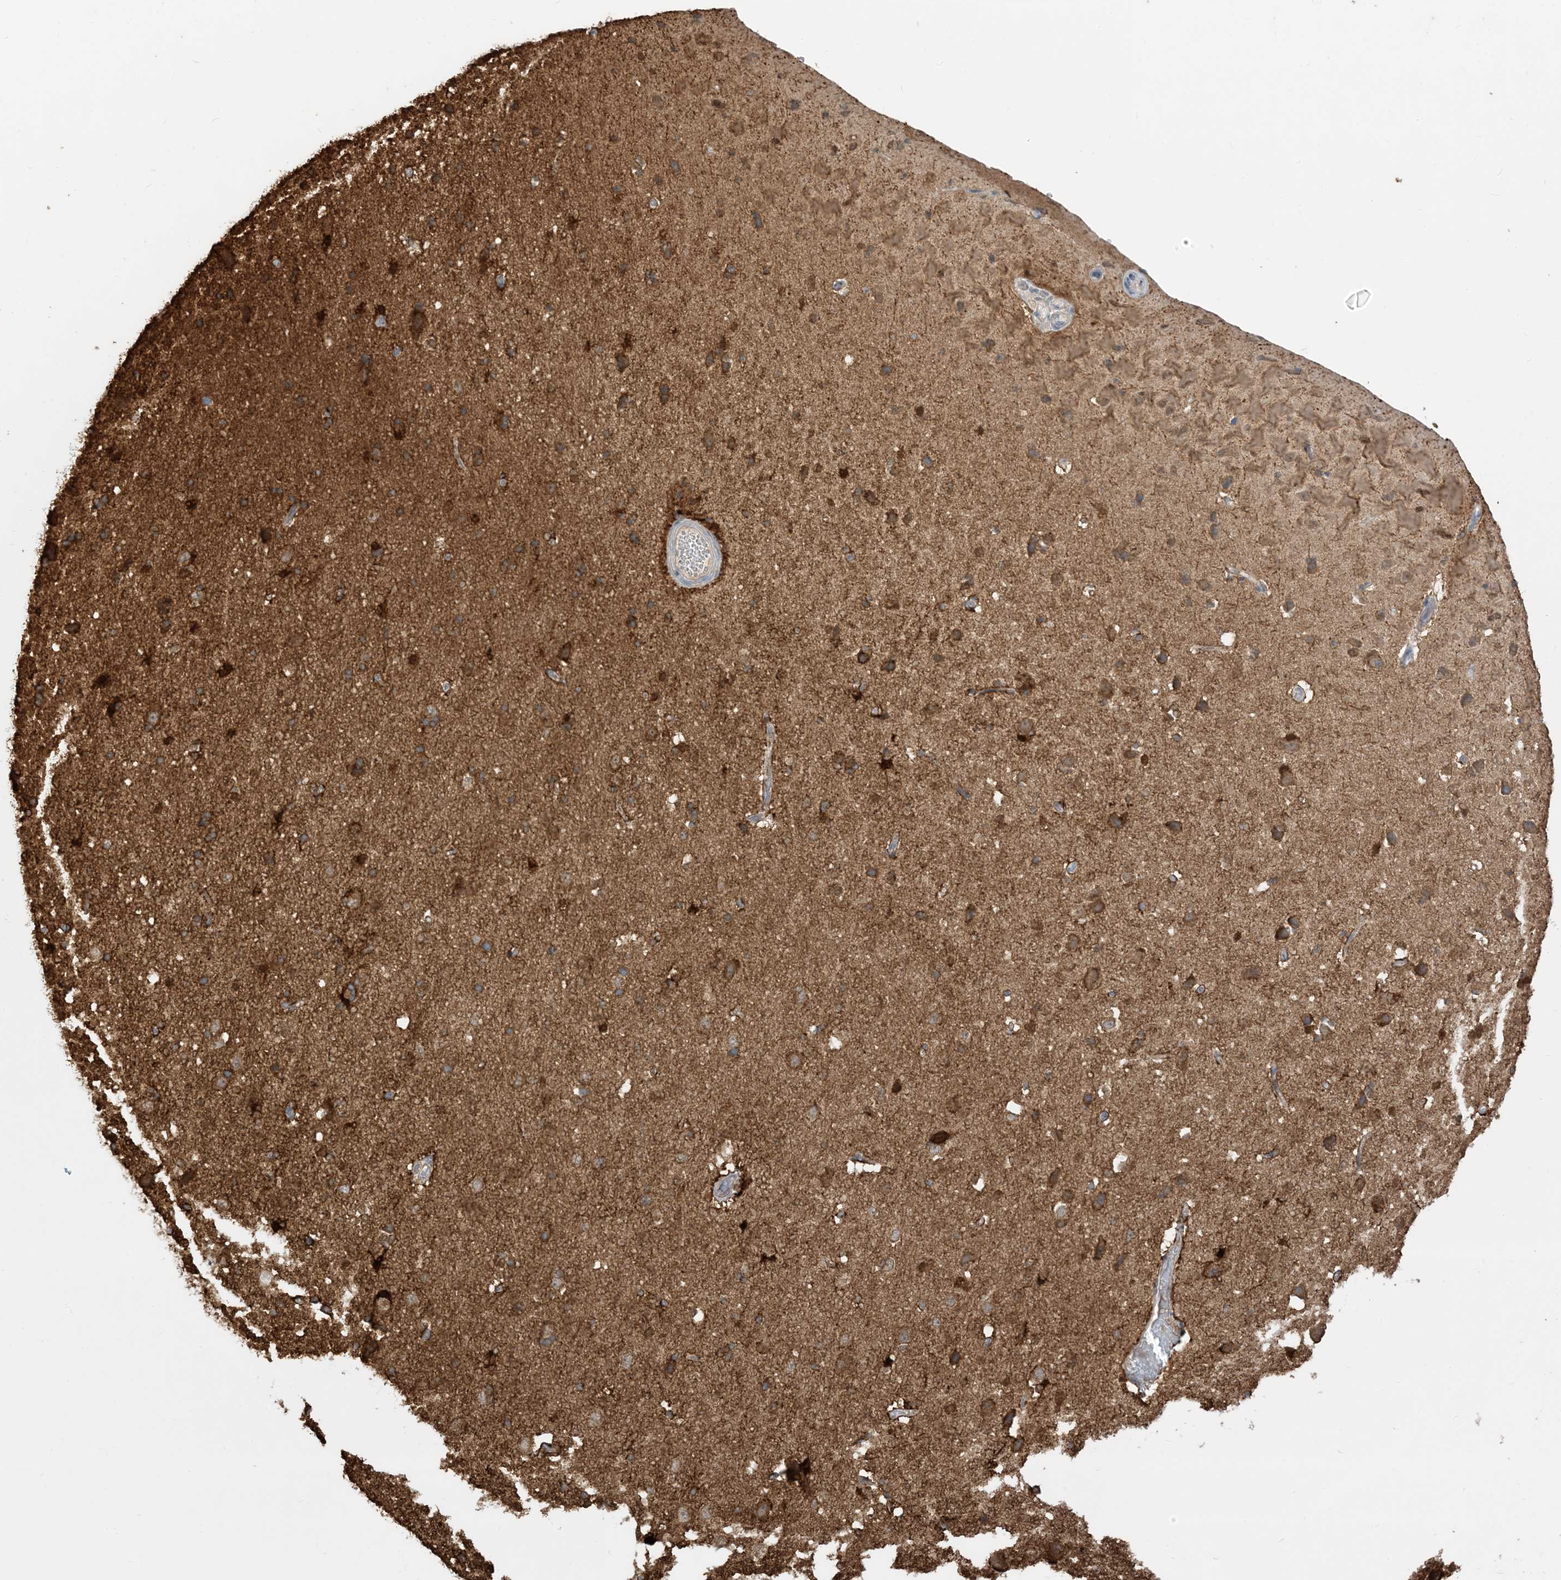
{"staining": {"intensity": "moderate", "quantity": ">75%", "location": "cytoplasmic/membranous"}, "tissue": "cerebral cortex", "cell_type": "Endothelial cells", "image_type": "normal", "snomed": [{"axis": "morphology", "description": "Normal tissue, NOS"}, {"axis": "topography", "description": "Cerebral cortex"}], "caption": "Immunohistochemistry histopathology image of normal cerebral cortex: human cerebral cortex stained using IHC exhibits medium levels of moderate protein expression localized specifically in the cytoplasmic/membranous of endothelial cells, appearing as a cytoplasmic/membranous brown color.", "gene": "SRP72", "patient": {"sex": "male", "age": 34}}